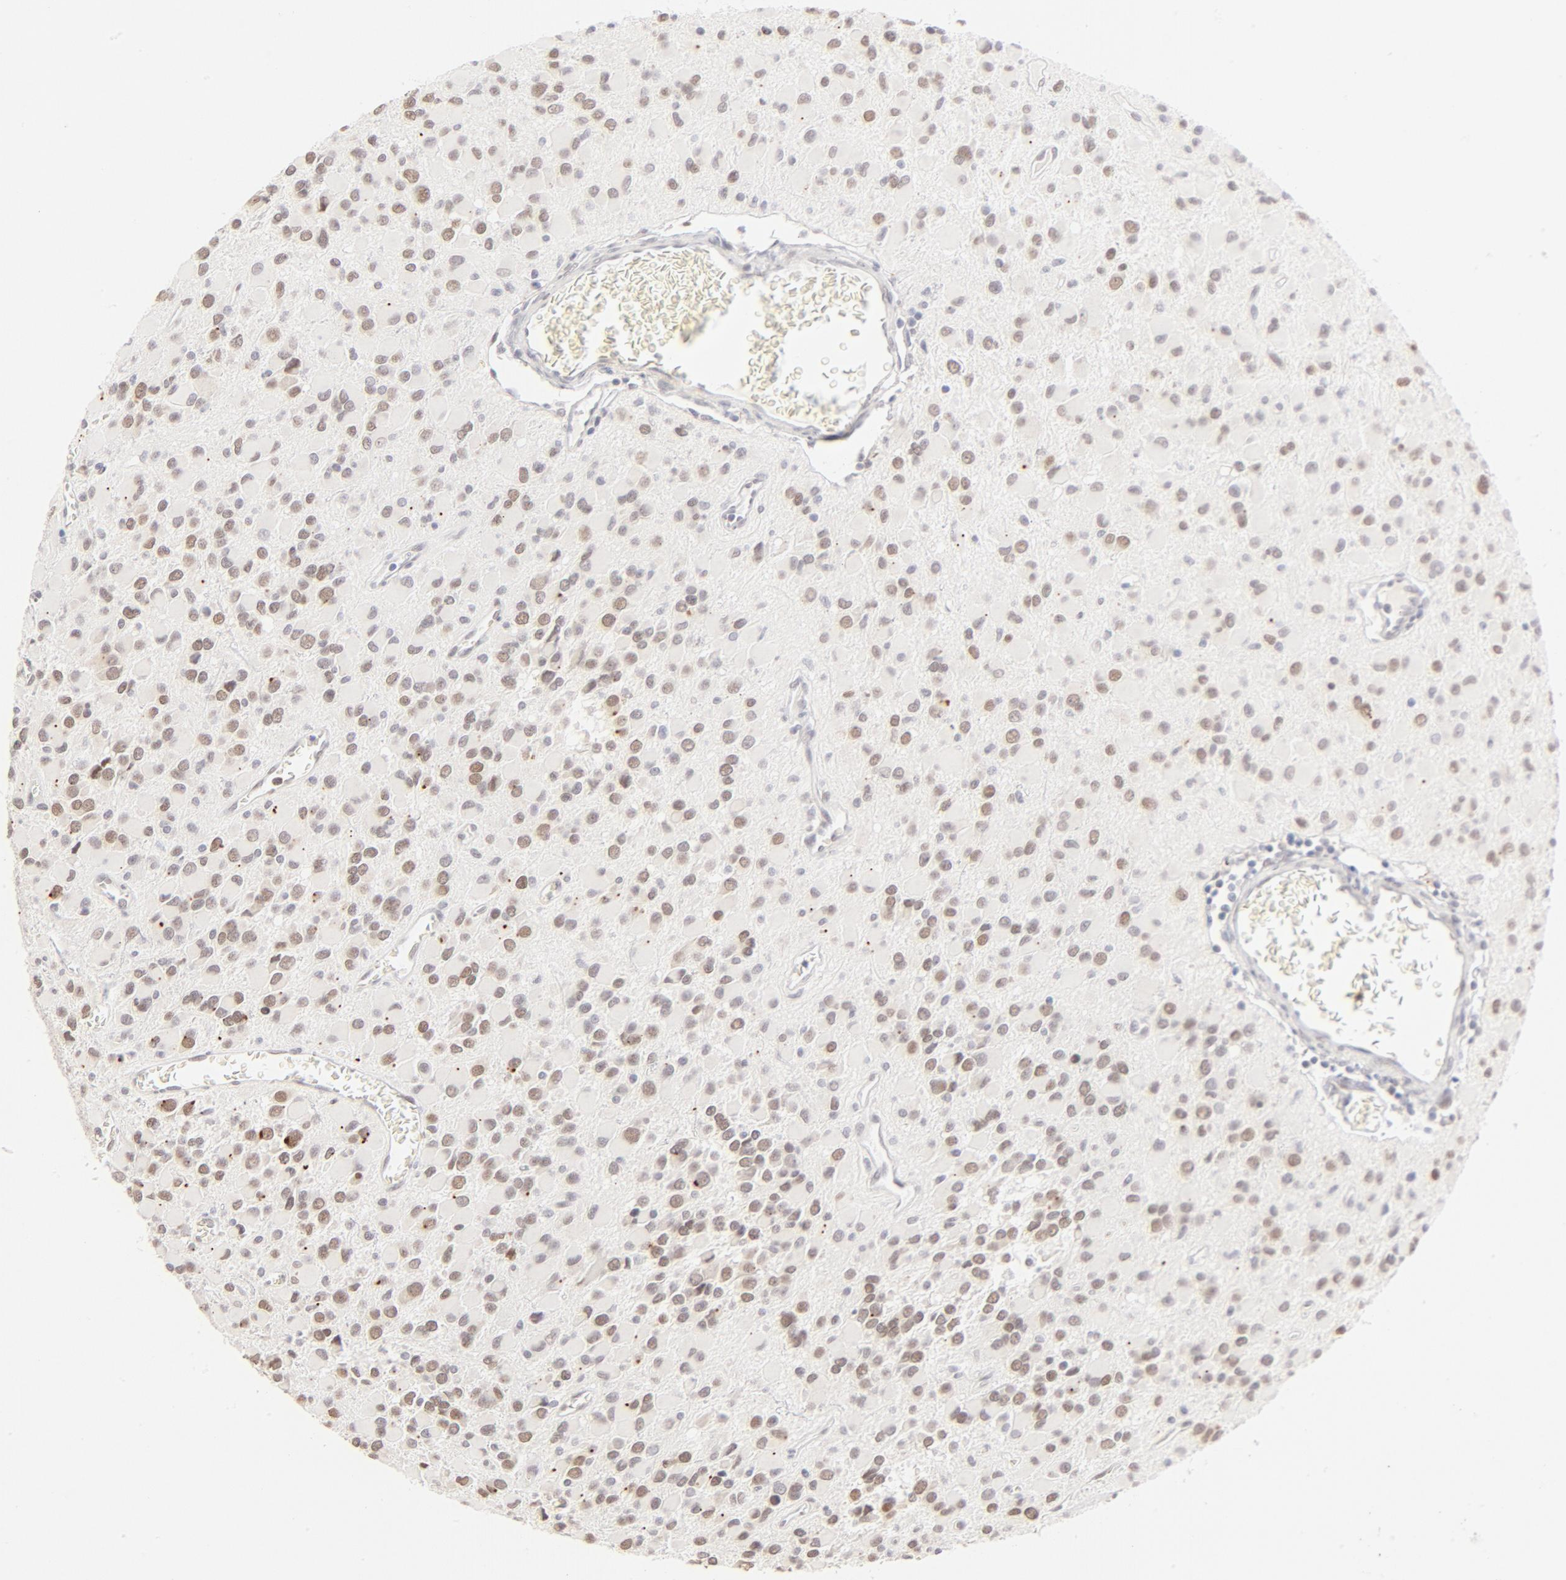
{"staining": {"intensity": "moderate", "quantity": "25%-75%", "location": "nuclear"}, "tissue": "glioma", "cell_type": "Tumor cells", "image_type": "cancer", "snomed": [{"axis": "morphology", "description": "Glioma, malignant, Low grade"}, {"axis": "topography", "description": "Brain"}], "caption": "Immunohistochemistry (IHC) staining of malignant glioma (low-grade), which shows medium levels of moderate nuclear positivity in about 25%-75% of tumor cells indicating moderate nuclear protein expression. The staining was performed using DAB (3,3'-diaminobenzidine) (brown) for protein detection and nuclei were counterstained in hematoxylin (blue).", "gene": "PBX1", "patient": {"sex": "male", "age": 42}}